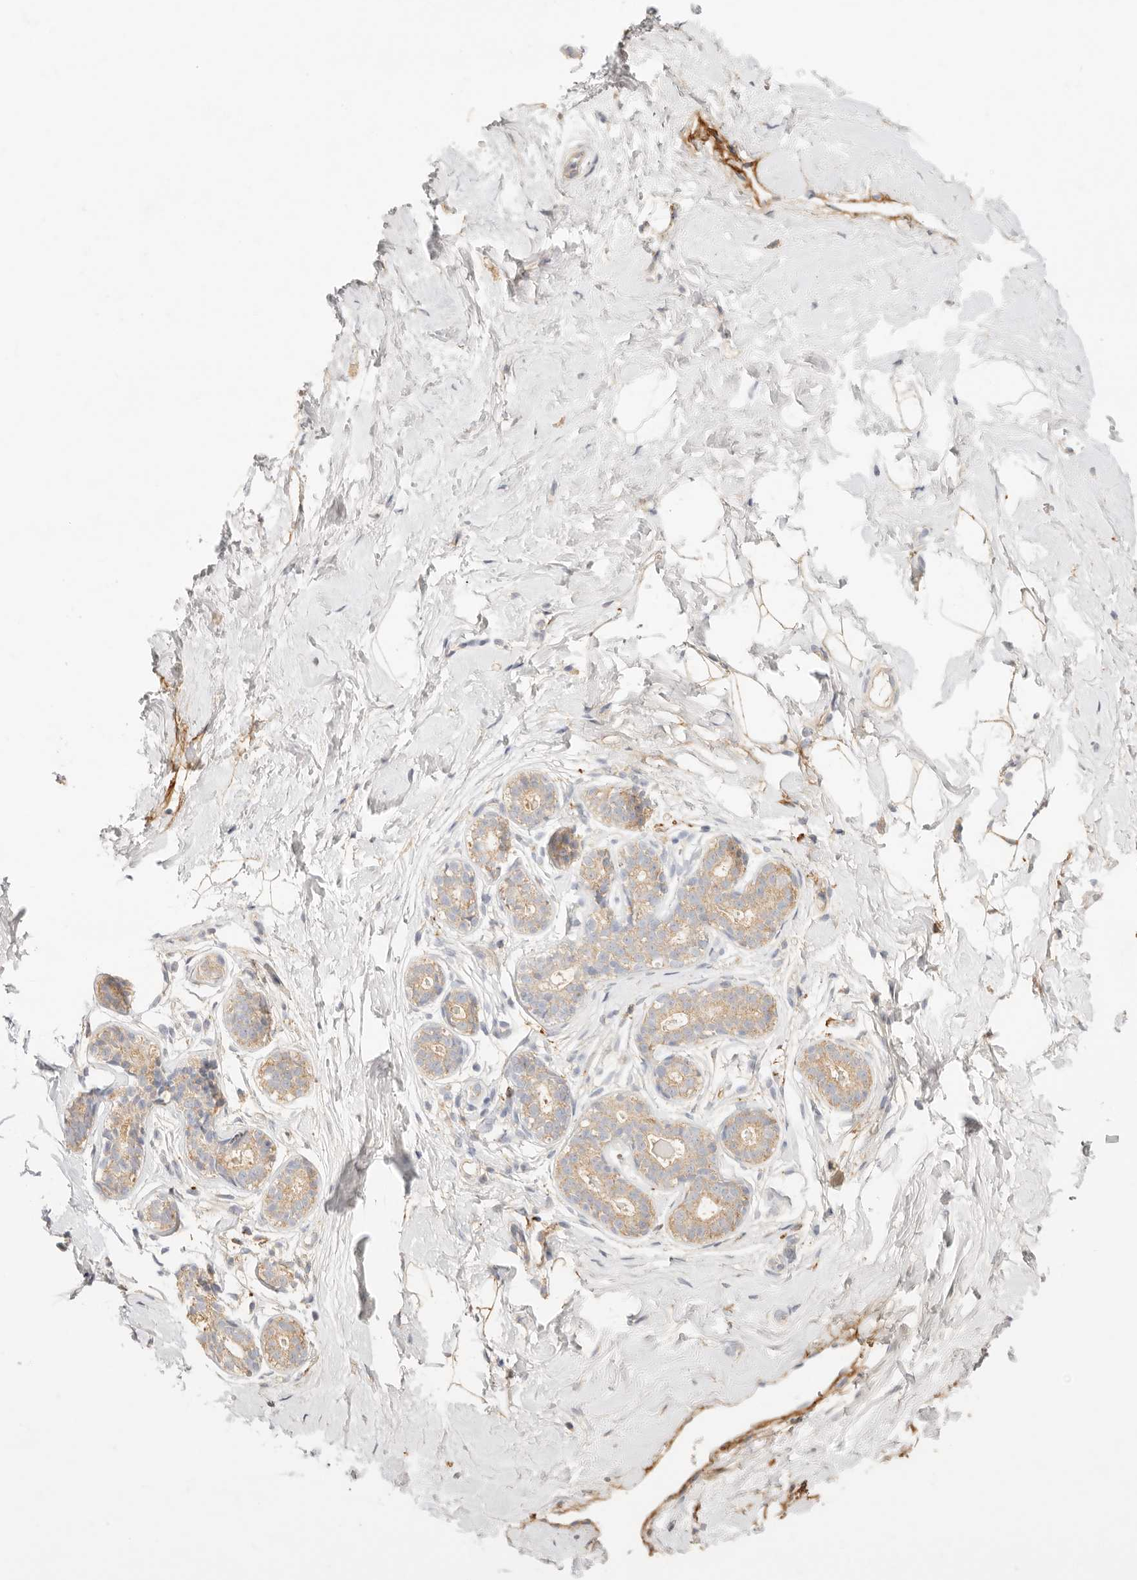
{"staining": {"intensity": "negative", "quantity": "none", "location": "none"}, "tissue": "breast", "cell_type": "Adipocytes", "image_type": "normal", "snomed": [{"axis": "morphology", "description": "Normal tissue, NOS"}, {"axis": "morphology", "description": "Adenoma, NOS"}, {"axis": "topography", "description": "Breast"}], "caption": "IHC of unremarkable human breast exhibits no positivity in adipocytes. (DAB IHC with hematoxylin counter stain).", "gene": "HK2", "patient": {"sex": "female", "age": 23}}